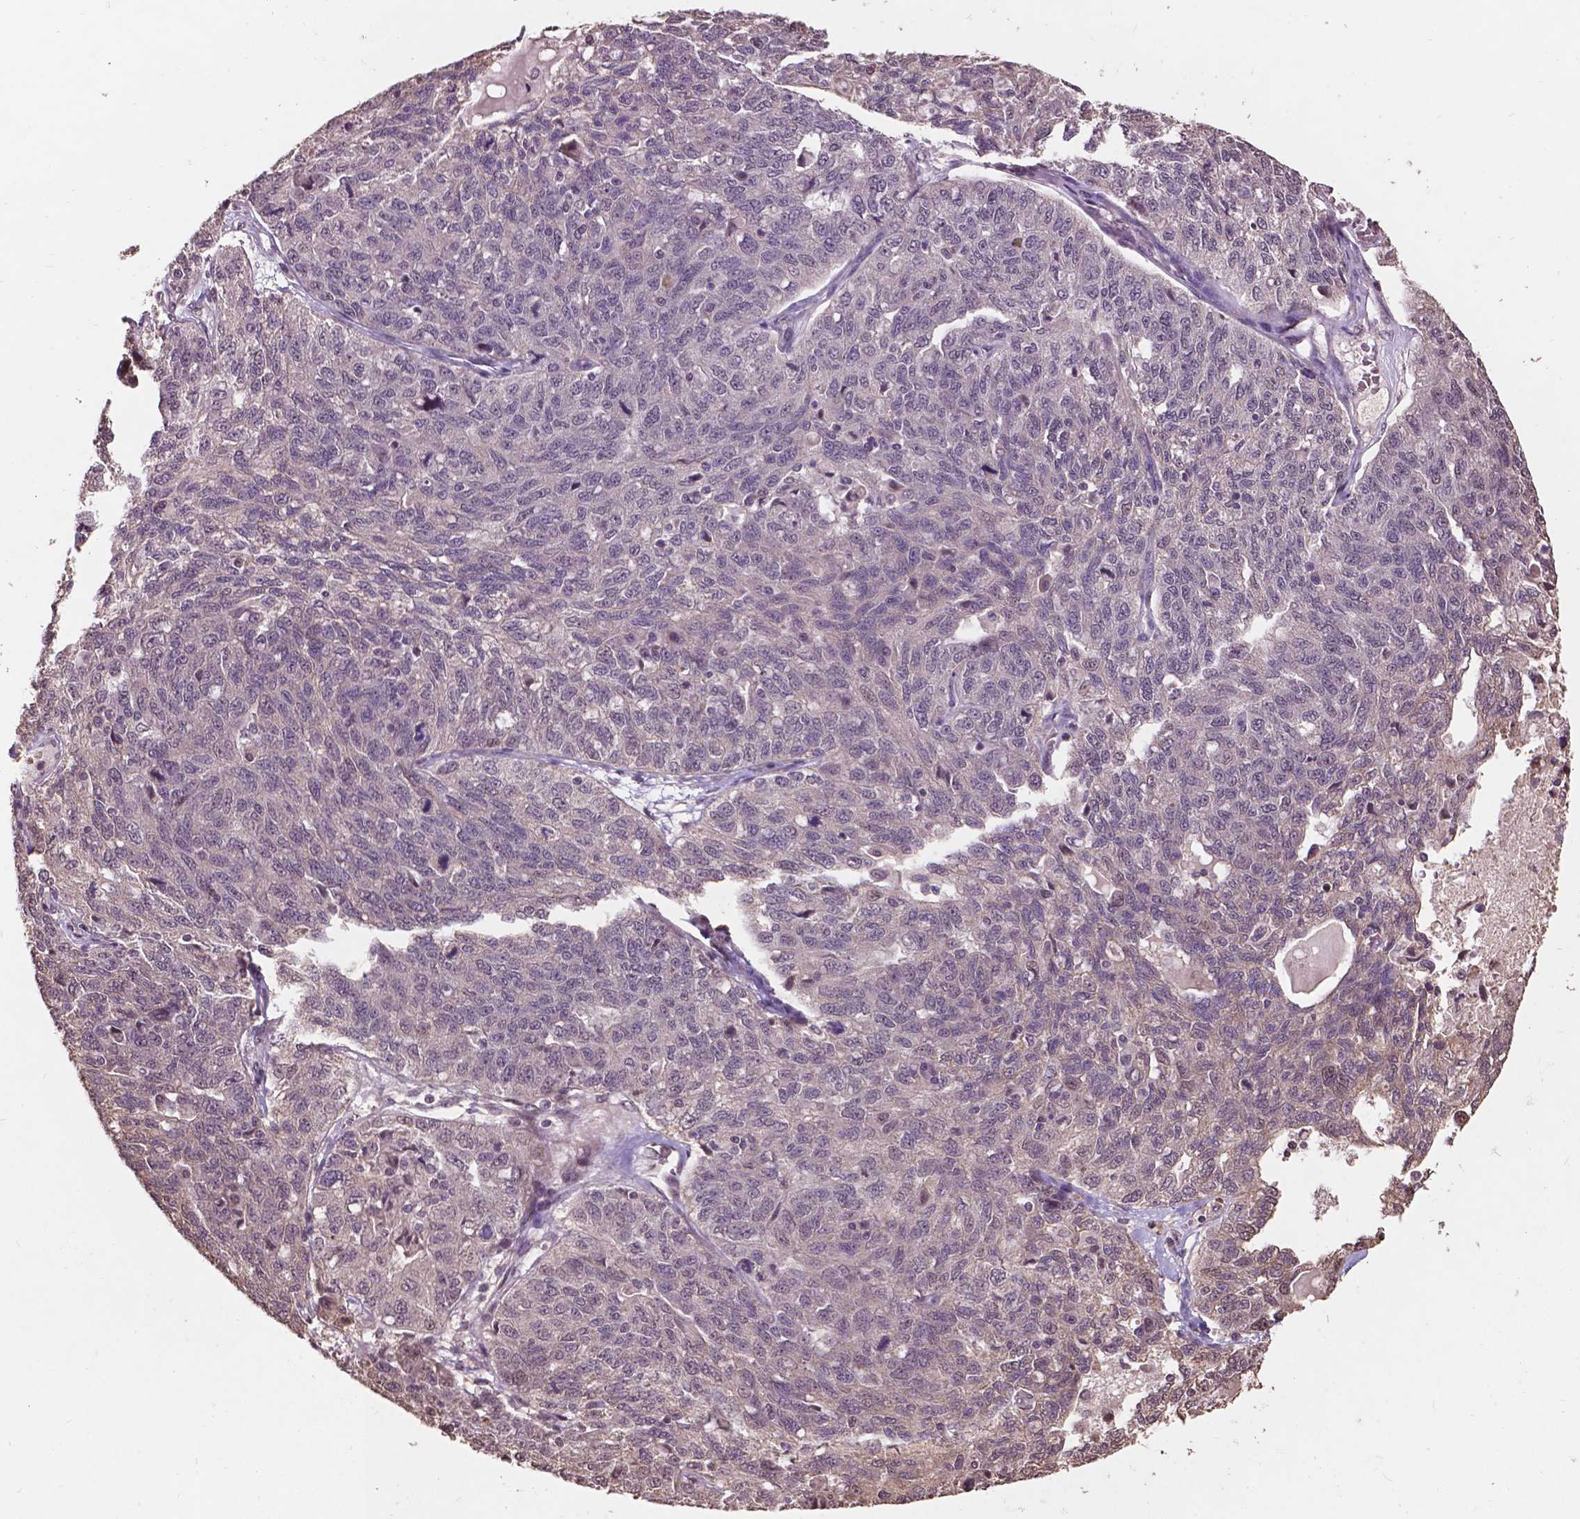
{"staining": {"intensity": "negative", "quantity": "none", "location": "none"}, "tissue": "ovarian cancer", "cell_type": "Tumor cells", "image_type": "cancer", "snomed": [{"axis": "morphology", "description": "Cystadenocarcinoma, serous, NOS"}, {"axis": "topography", "description": "Ovary"}], "caption": "Immunohistochemical staining of ovarian cancer (serous cystadenocarcinoma) shows no significant staining in tumor cells. (Stains: DAB (3,3'-diaminobenzidine) immunohistochemistry with hematoxylin counter stain, Microscopy: brightfield microscopy at high magnification).", "gene": "GLRA2", "patient": {"sex": "female", "age": 71}}